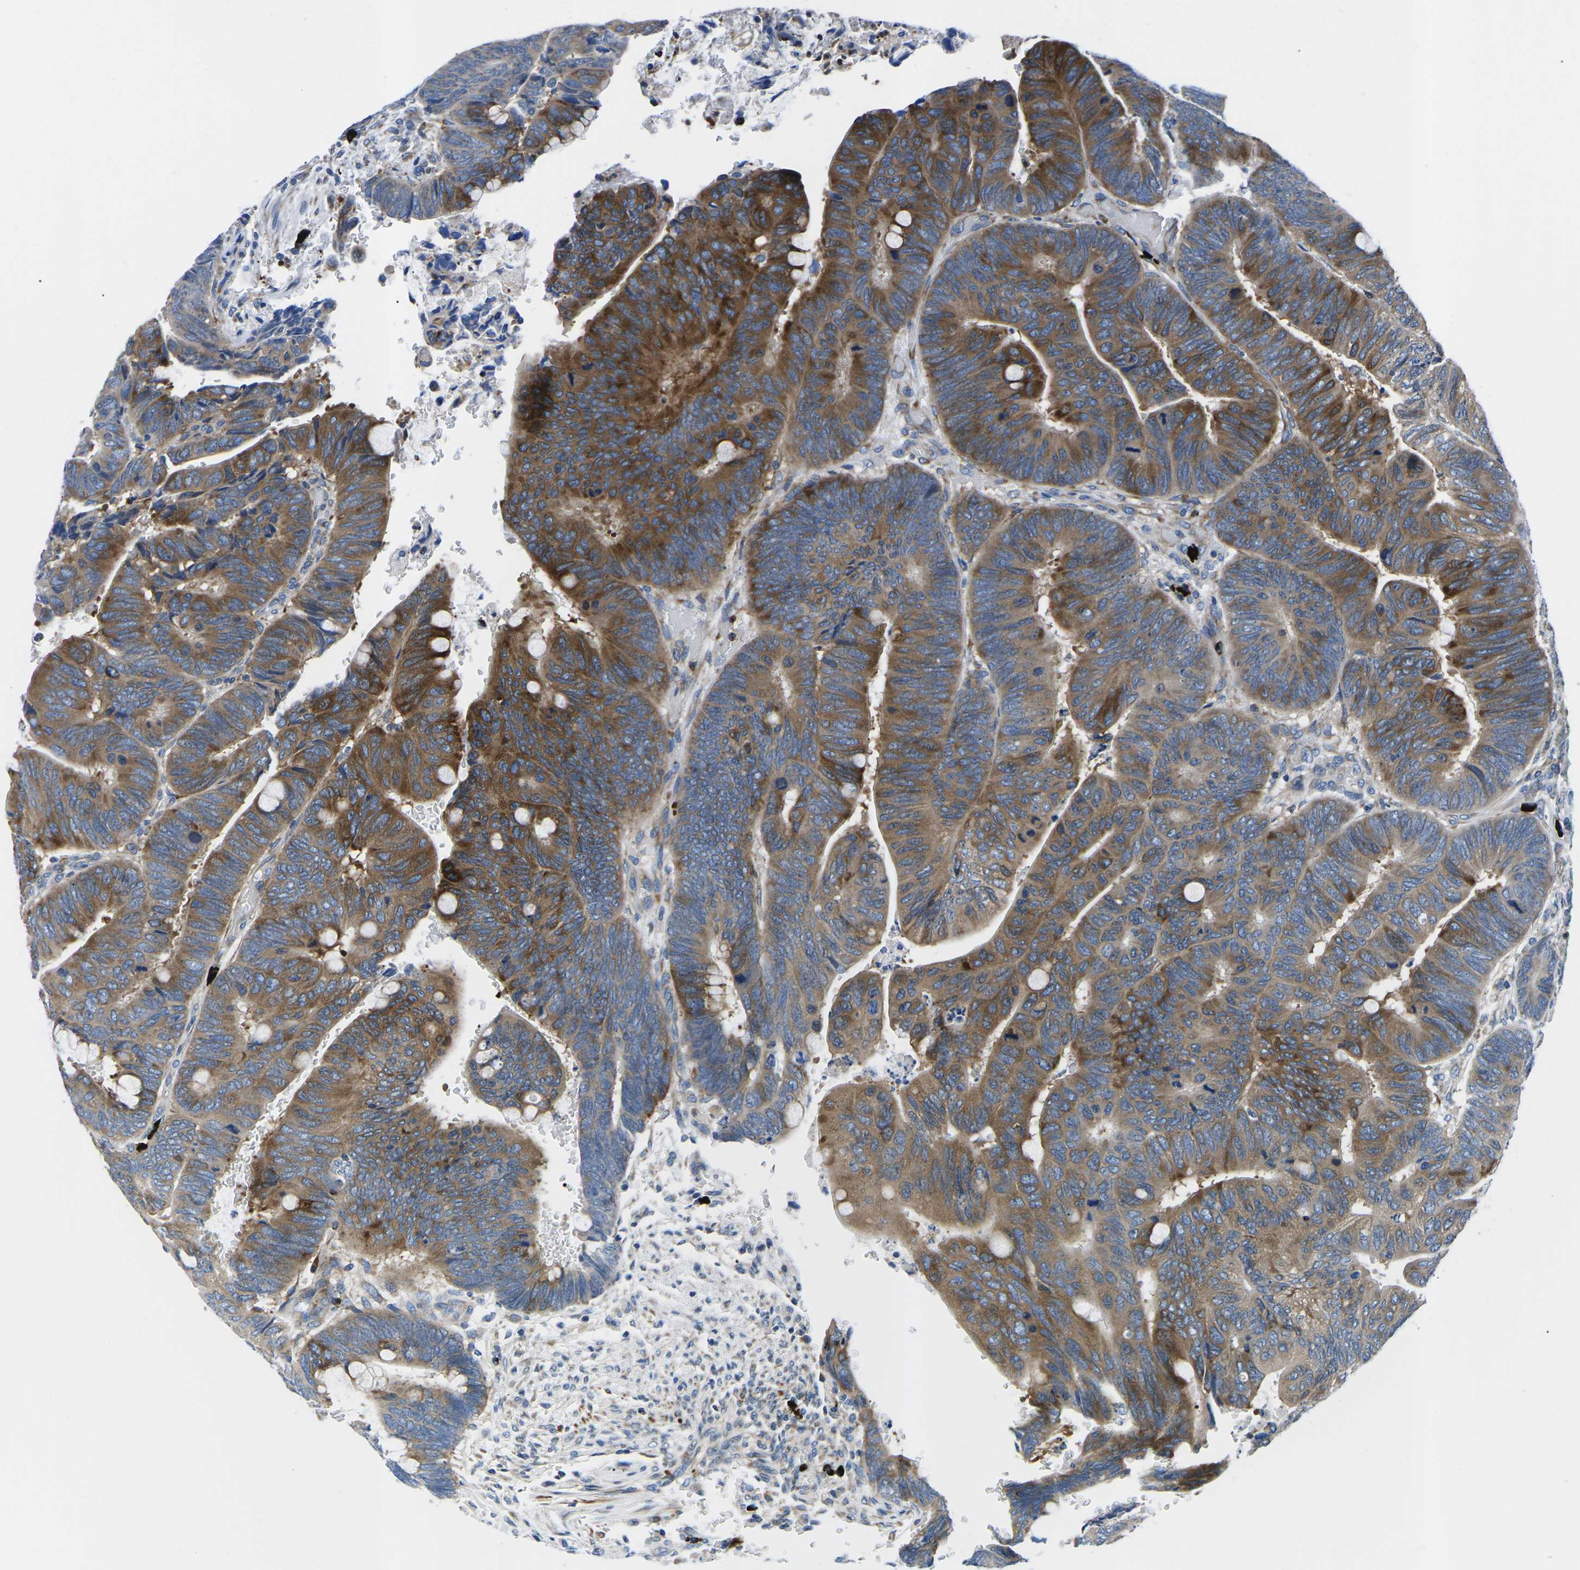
{"staining": {"intensity": "moderate", "quantity": ">75%", "location": "cytoplasmic/membranous"}, "tissue": "colorectal cancer", "cell_type": "Tumor cells", "image_type": "cancer", "snomed": [{"axis": "morphology", "description": "Normal tissue, NOS"}, {"axis": "morphology", "description": "Adenocarcinoma, NOS"}, {"axis": "topography", "description": "Rectum"}], "caption": "A medium amount of moderate cytoplasmic/membranous positivity is seen in approximately >75% of tumor cells in colorectal cancer tissue. (DAB IHC with brightfield microscopy, high magnification).", "gene": "MC4R", "patient": {"sex": "male", "age": 92}}